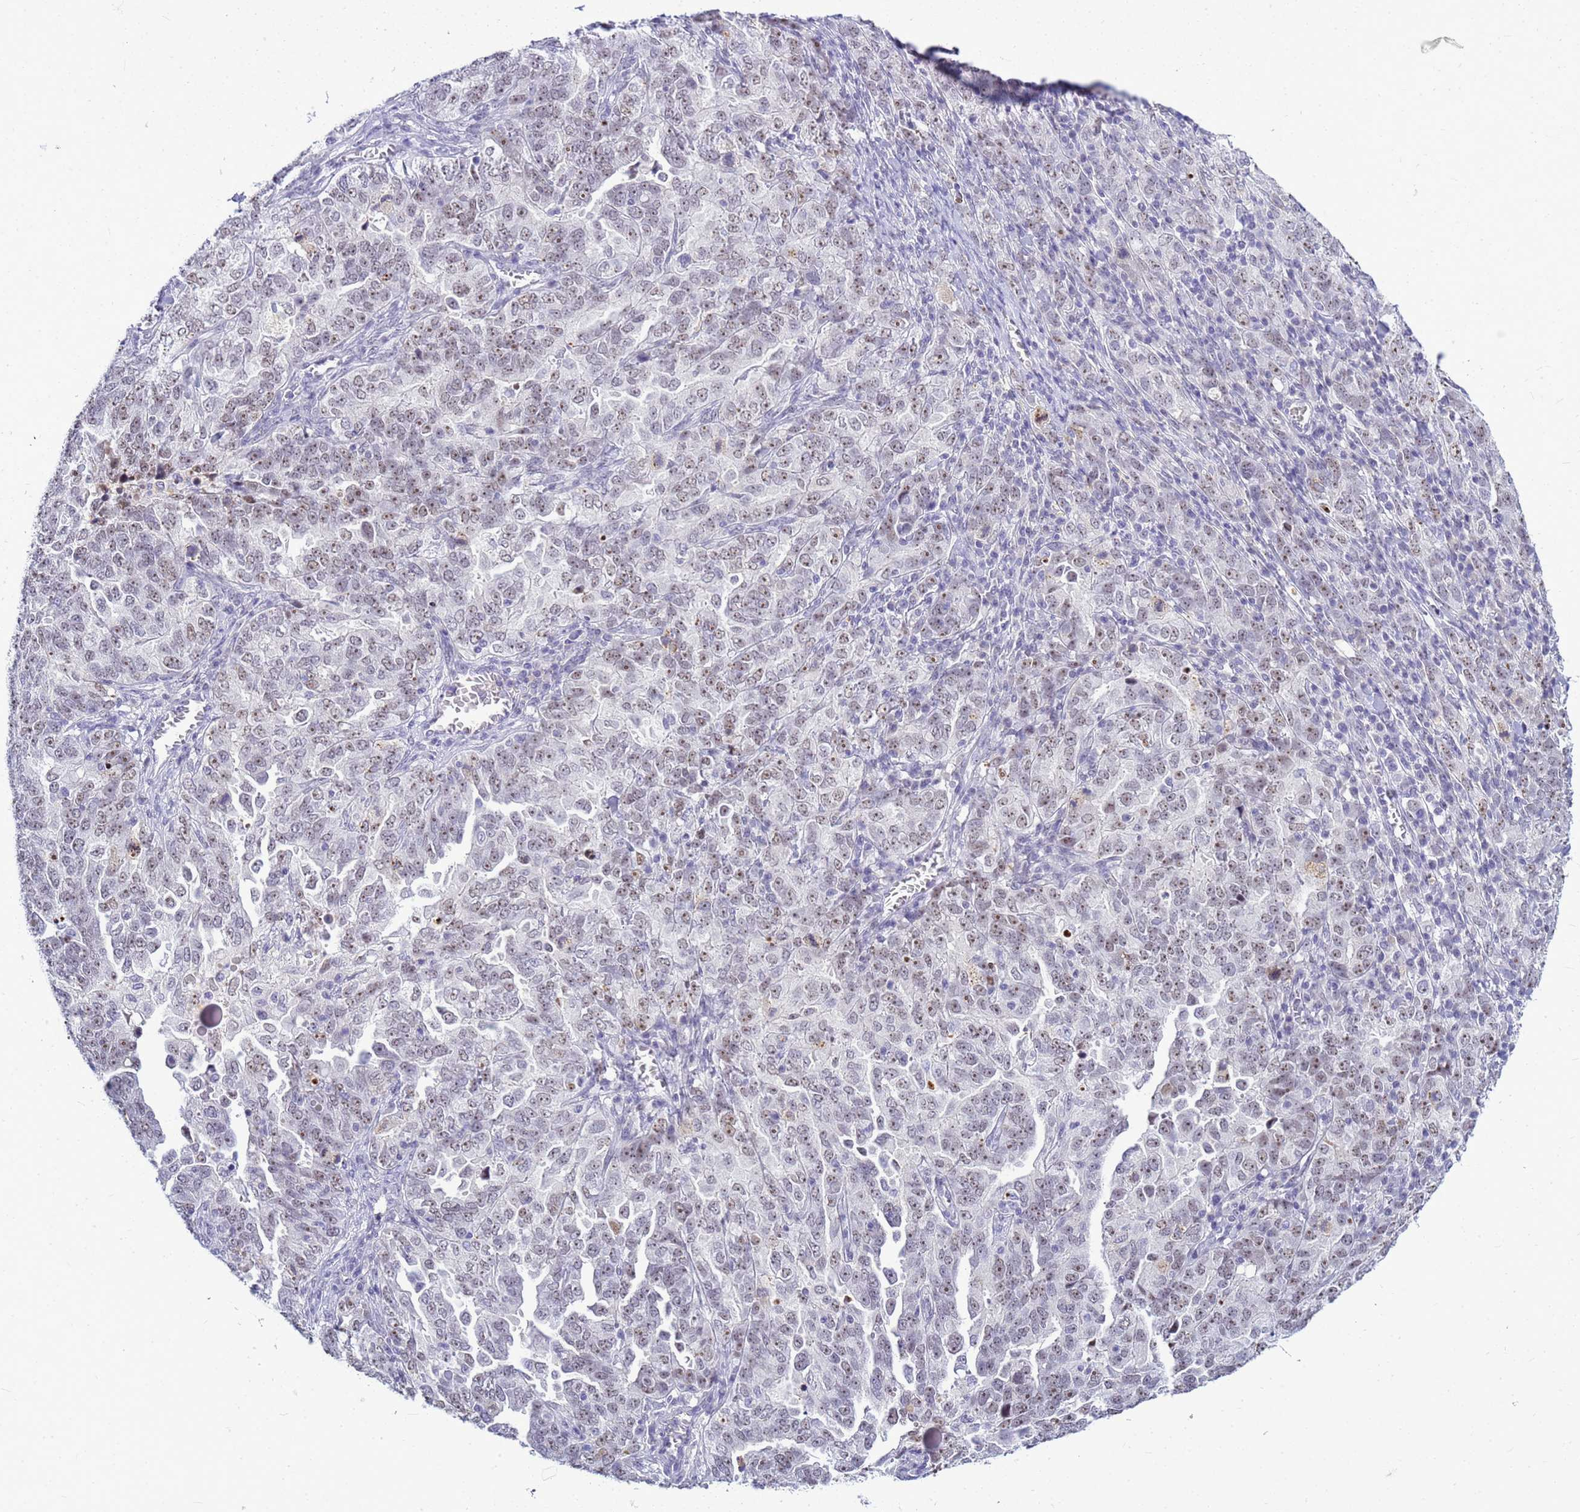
{"staining": {"intensity": "weak", "quantity": ">75%", "location": "nuclear"}, "tissue": "ovarian cancer", "cell_type": "Tumor cells", "image_type": "cancer", "snomed": [{"axis": "morphology", "description": "Carcinoma, endometroid"}, {"axis": "topography", "description": "Ovary"}], "caption": "An IHC image of tumor tissue is shown. Protein staining in brown highlights weak nuclear positivity in ovarian cancer within tumor cells.", "gene": "DMRTC2", "patient": {"sex": "female", "age": 62}}